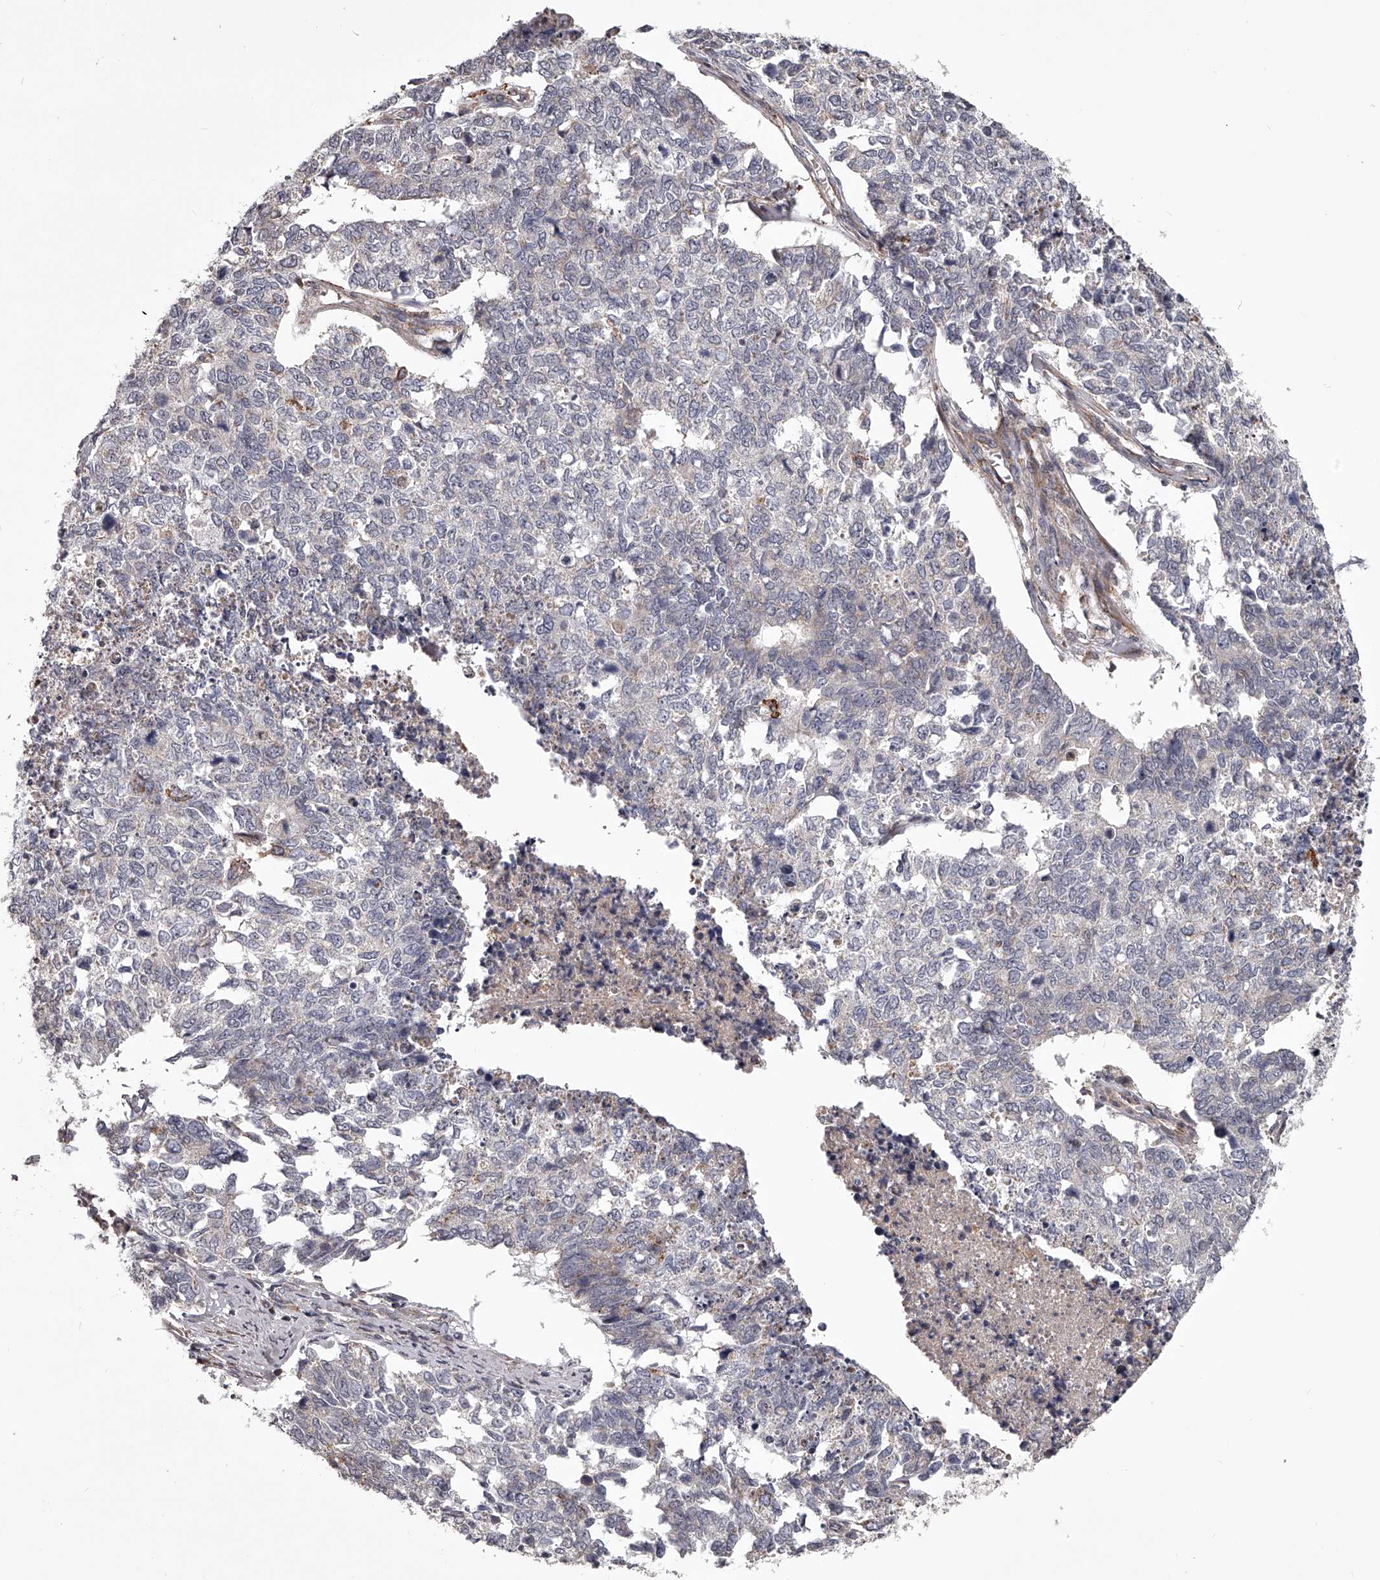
{"staining": {"intensity": "negative", "quantity": "none", "location": "none"}, "tissue": "cervical cancer", "cell_type": "Tumor cells", "image_type": "cancer", "snomed": [{"axis": "morphology", "description": "Squamous cell carcinoma, NOS"}, {"axis": "topography", "description": "Cervix"}], "caption": "This micrograph is of cervical cancer stained with IHC to label a protein in brown with the nuclei are counter-stained blue. There is no positivity in tumor cells.", "gene": "RRP36", "patient": {"sex": "female", "age": 63}}